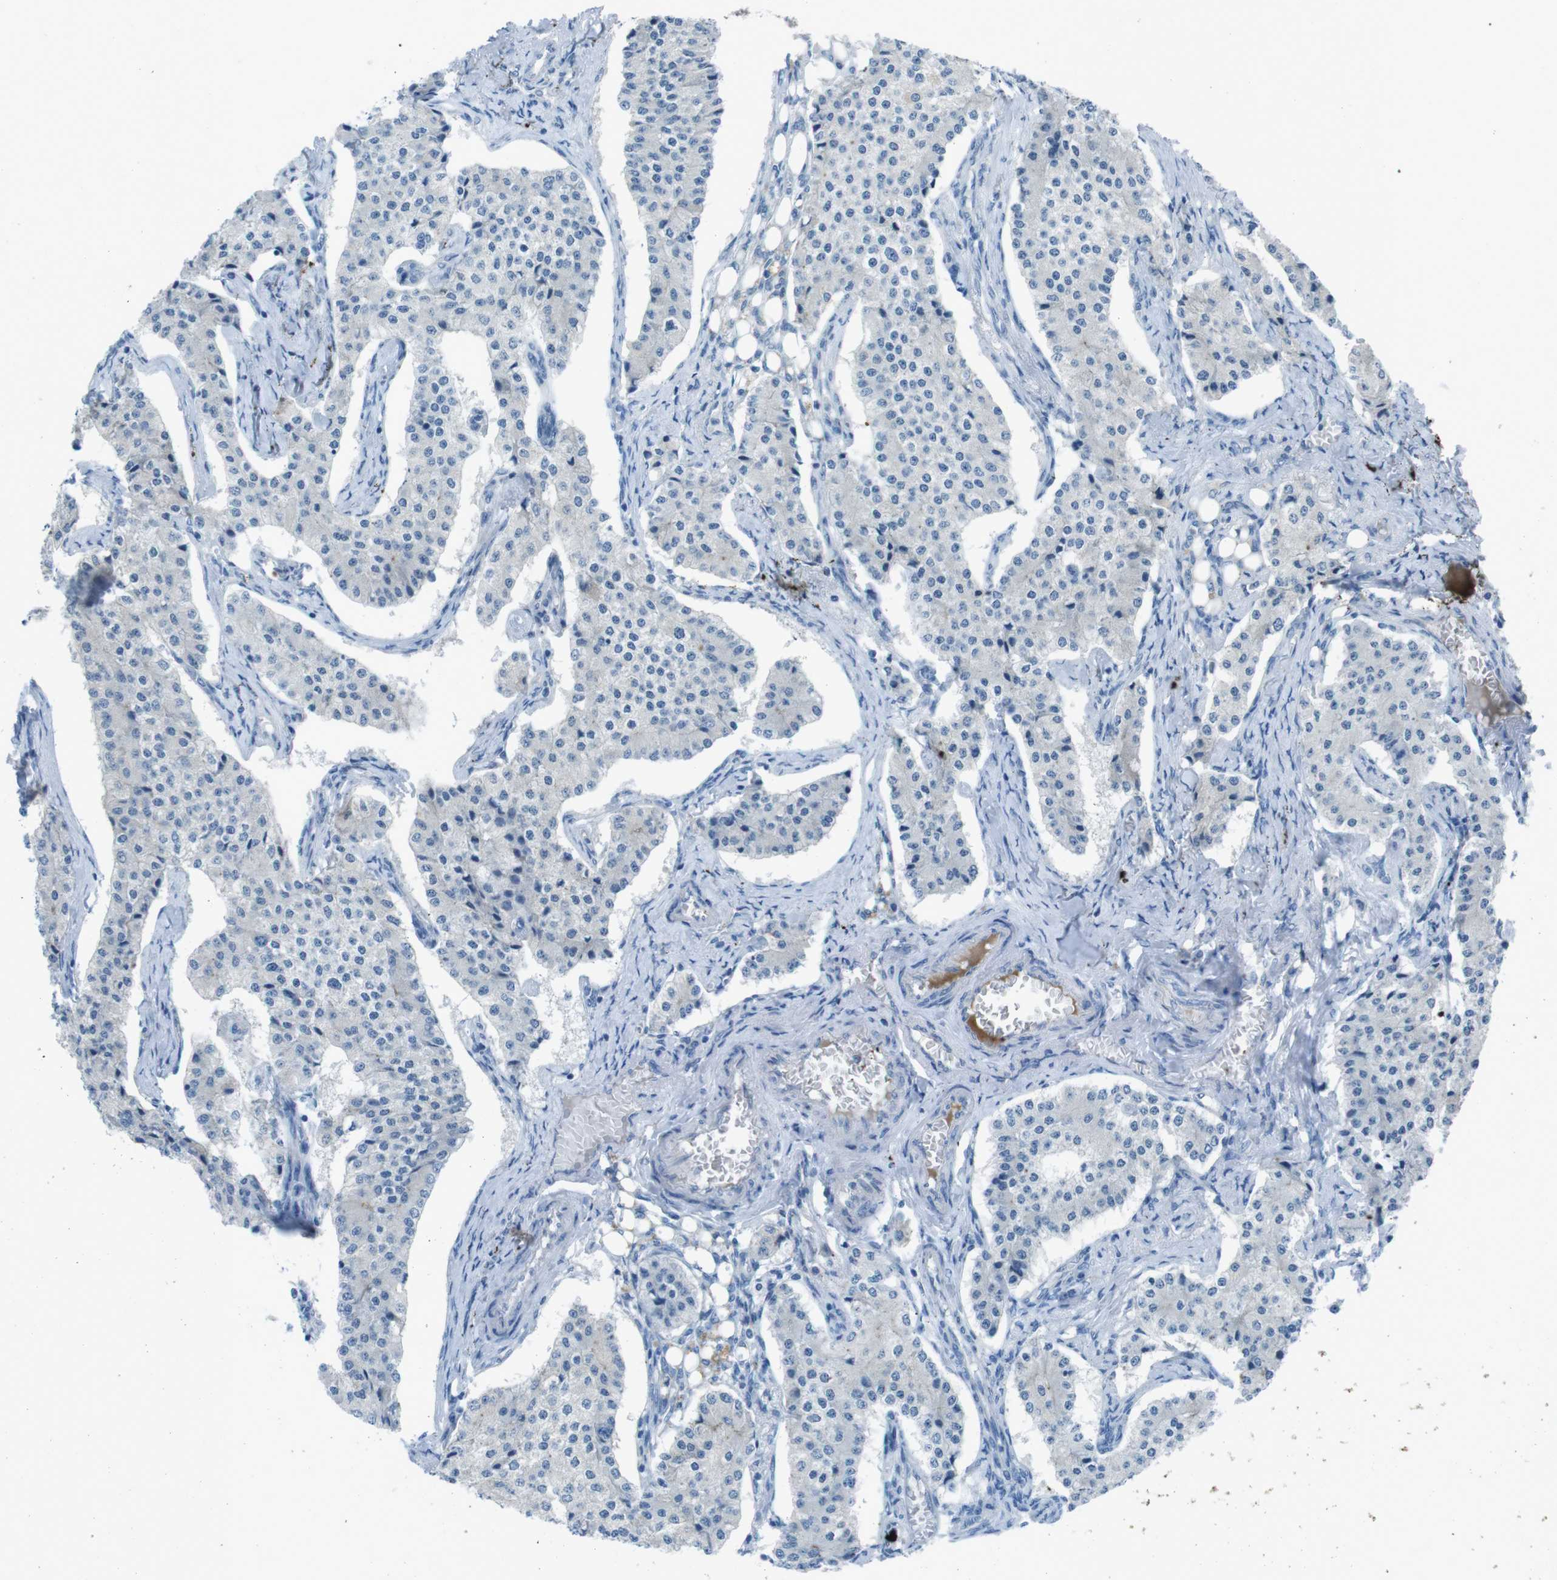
{"staining": {"intensity": "negative", "quantity": "none", "location": "none"}, "tissue": "carcinoid", "cell_type": "Tumor cells", "image_type": "cancer", "snomed": [{"axis": "morphology", "description": "Carcinoid, malignant, NOS"}, {"axis": "topography", "description": "Colon"}], "caption": "Tumor cells are negative for protein expression in human carcinoid.", "gene": "ZDHHC20", "patient": {"sex": "female", "age": 52}}